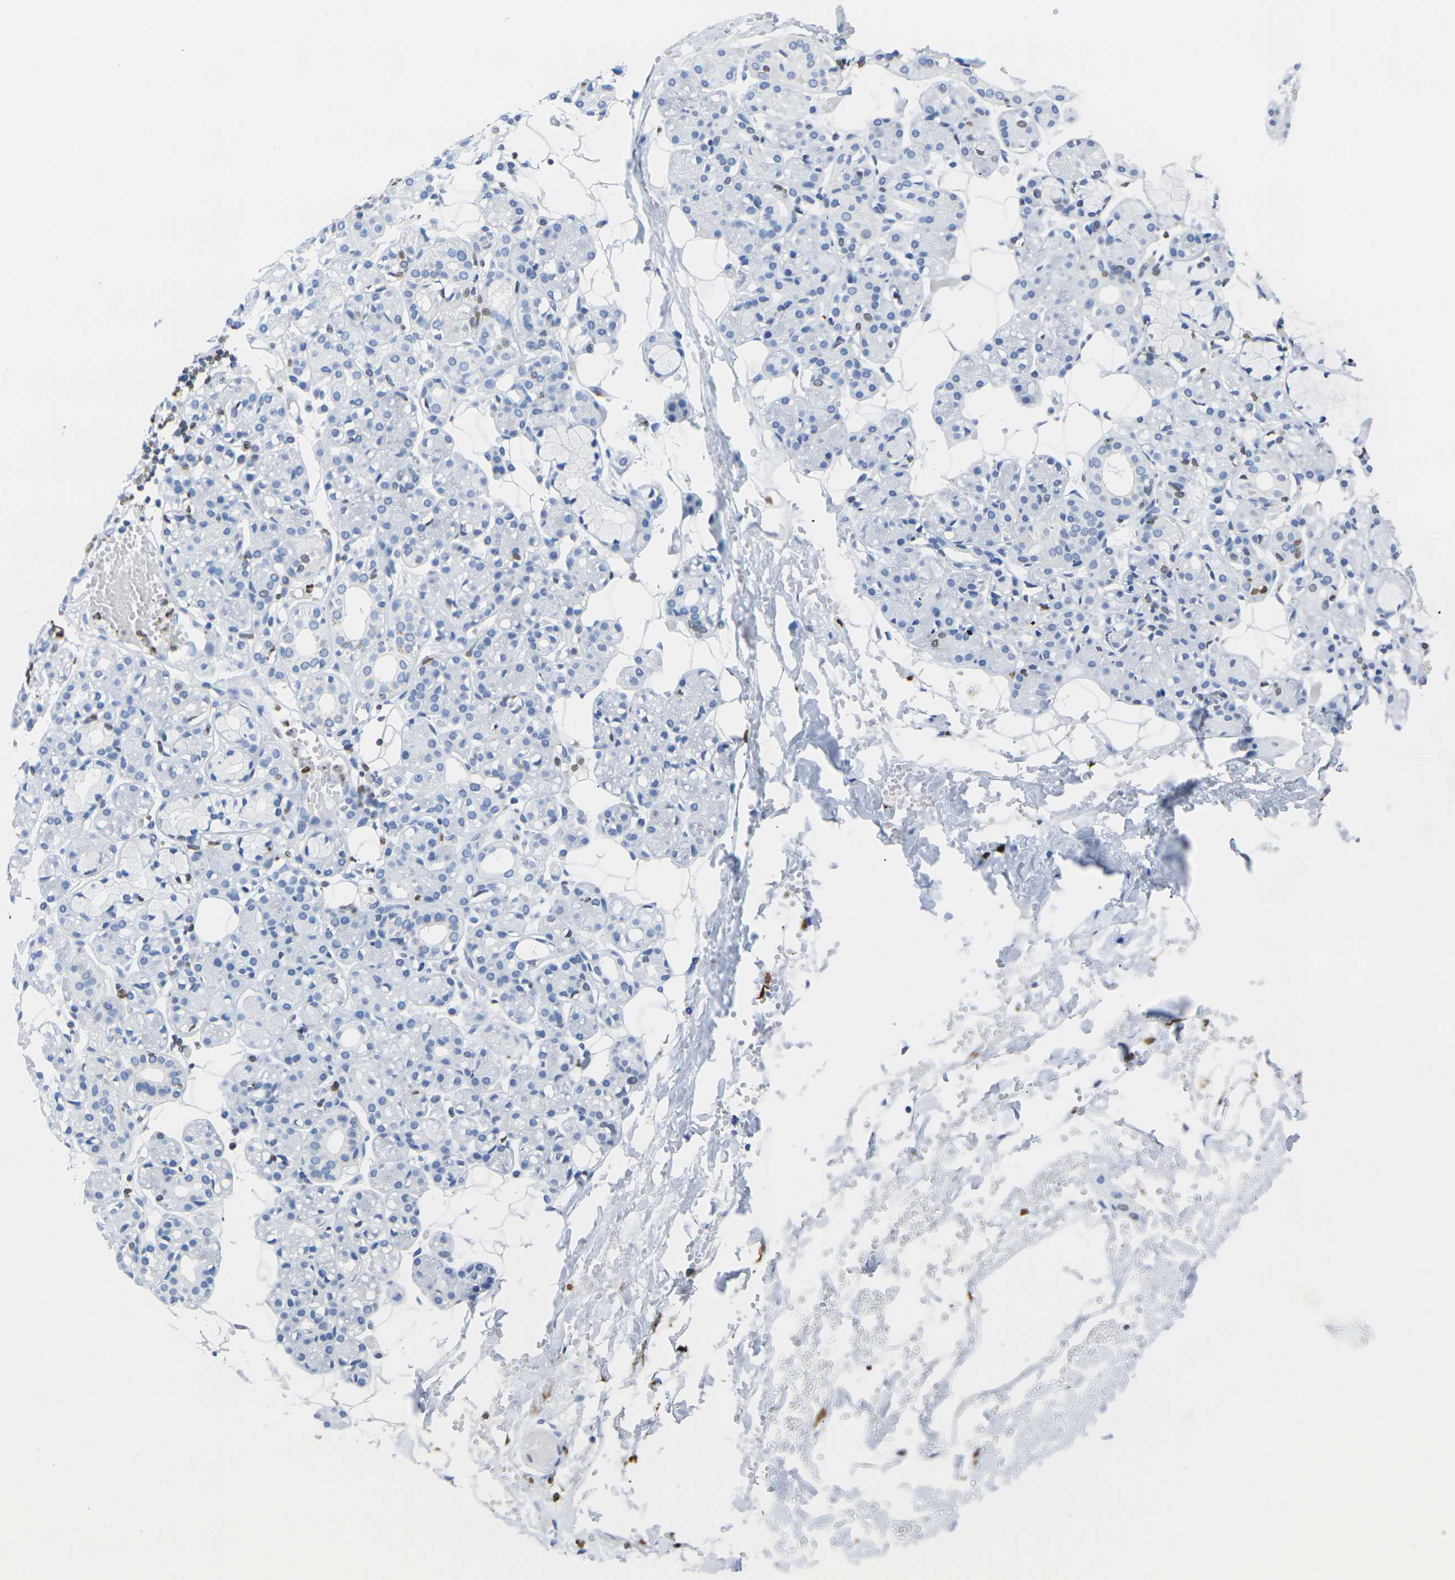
{"staining": {"intensity": "strong", "quantity": "<25%", "location": "nuclear"}, "tissue": "salivary gland", "cell_type": "Glandular cells", "image_type": "normal", "snomed": [{"axis": "morphology", "description": "Normal tissue, NOS"}, {"axis": "topography", "description": "Salivary gland"}], "caption": "The photomicrograph exhibits a brown stain indicating the presence of a protein in the nuclear of glandular cells in salivary gland. (Brightfield microscopy of DAB IHC at high magnification).", "gene": "DRAXIN", "patient": {"sex": "male", "age": 63}}